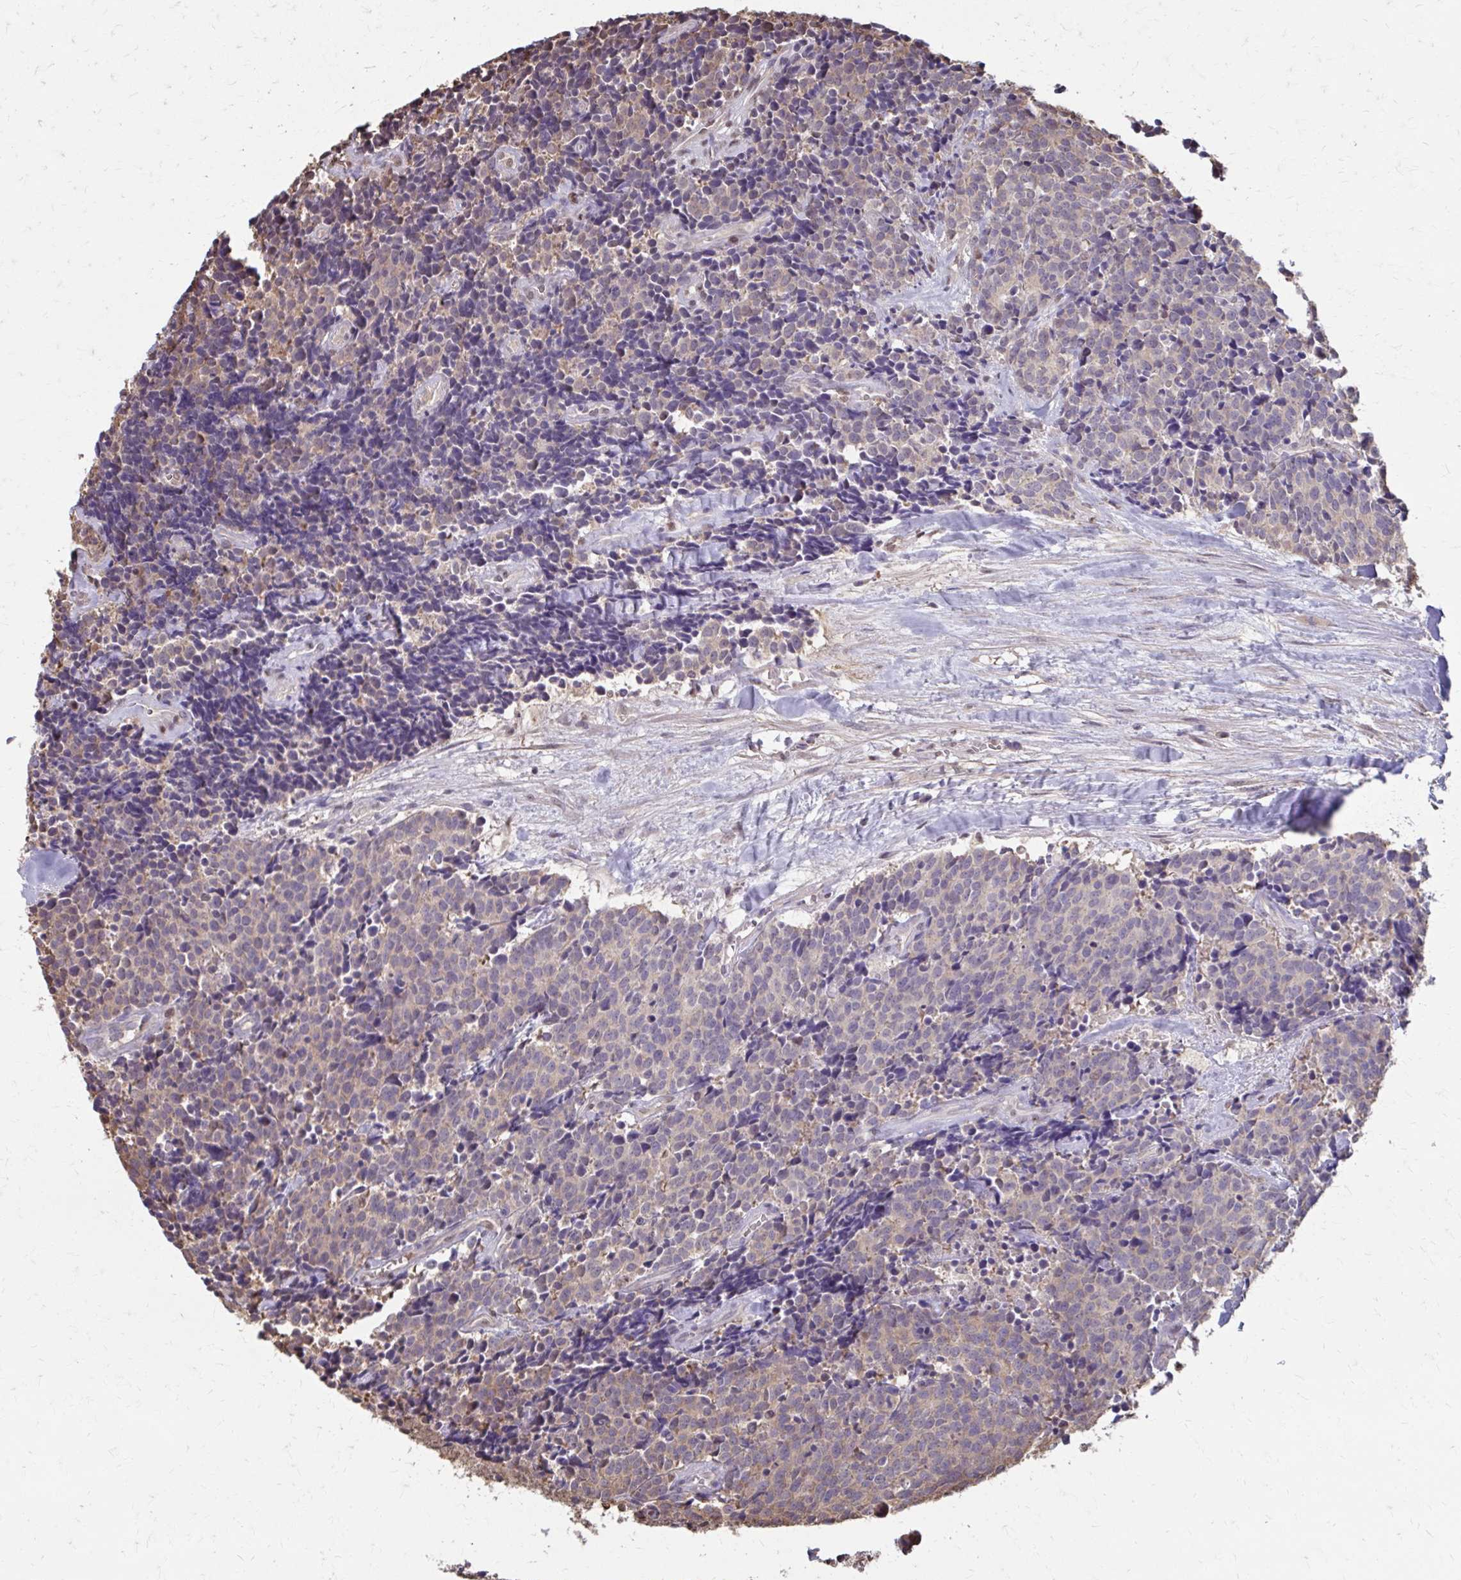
{"staining": {"intensity": "weak", "quantity": "25%-75%", "location": "cytoplasmic/membranous"}, "tissue": "carcinoid", "cell_type": "Tumor cells", "image_type": "cancer", "snomed": [{"axis": "morphology", "description": "Carcinoid, malignant, NOS"}, {"axis": "topography", "description": "Skin"}], "caption": "The immunohistochemical stain highlights weak cytoplasmic/membranous staining in tumor cells of carcinoid (malignant) tissue.", "gene": "ING4", "patient": {"sex": "female", "age": 79}}